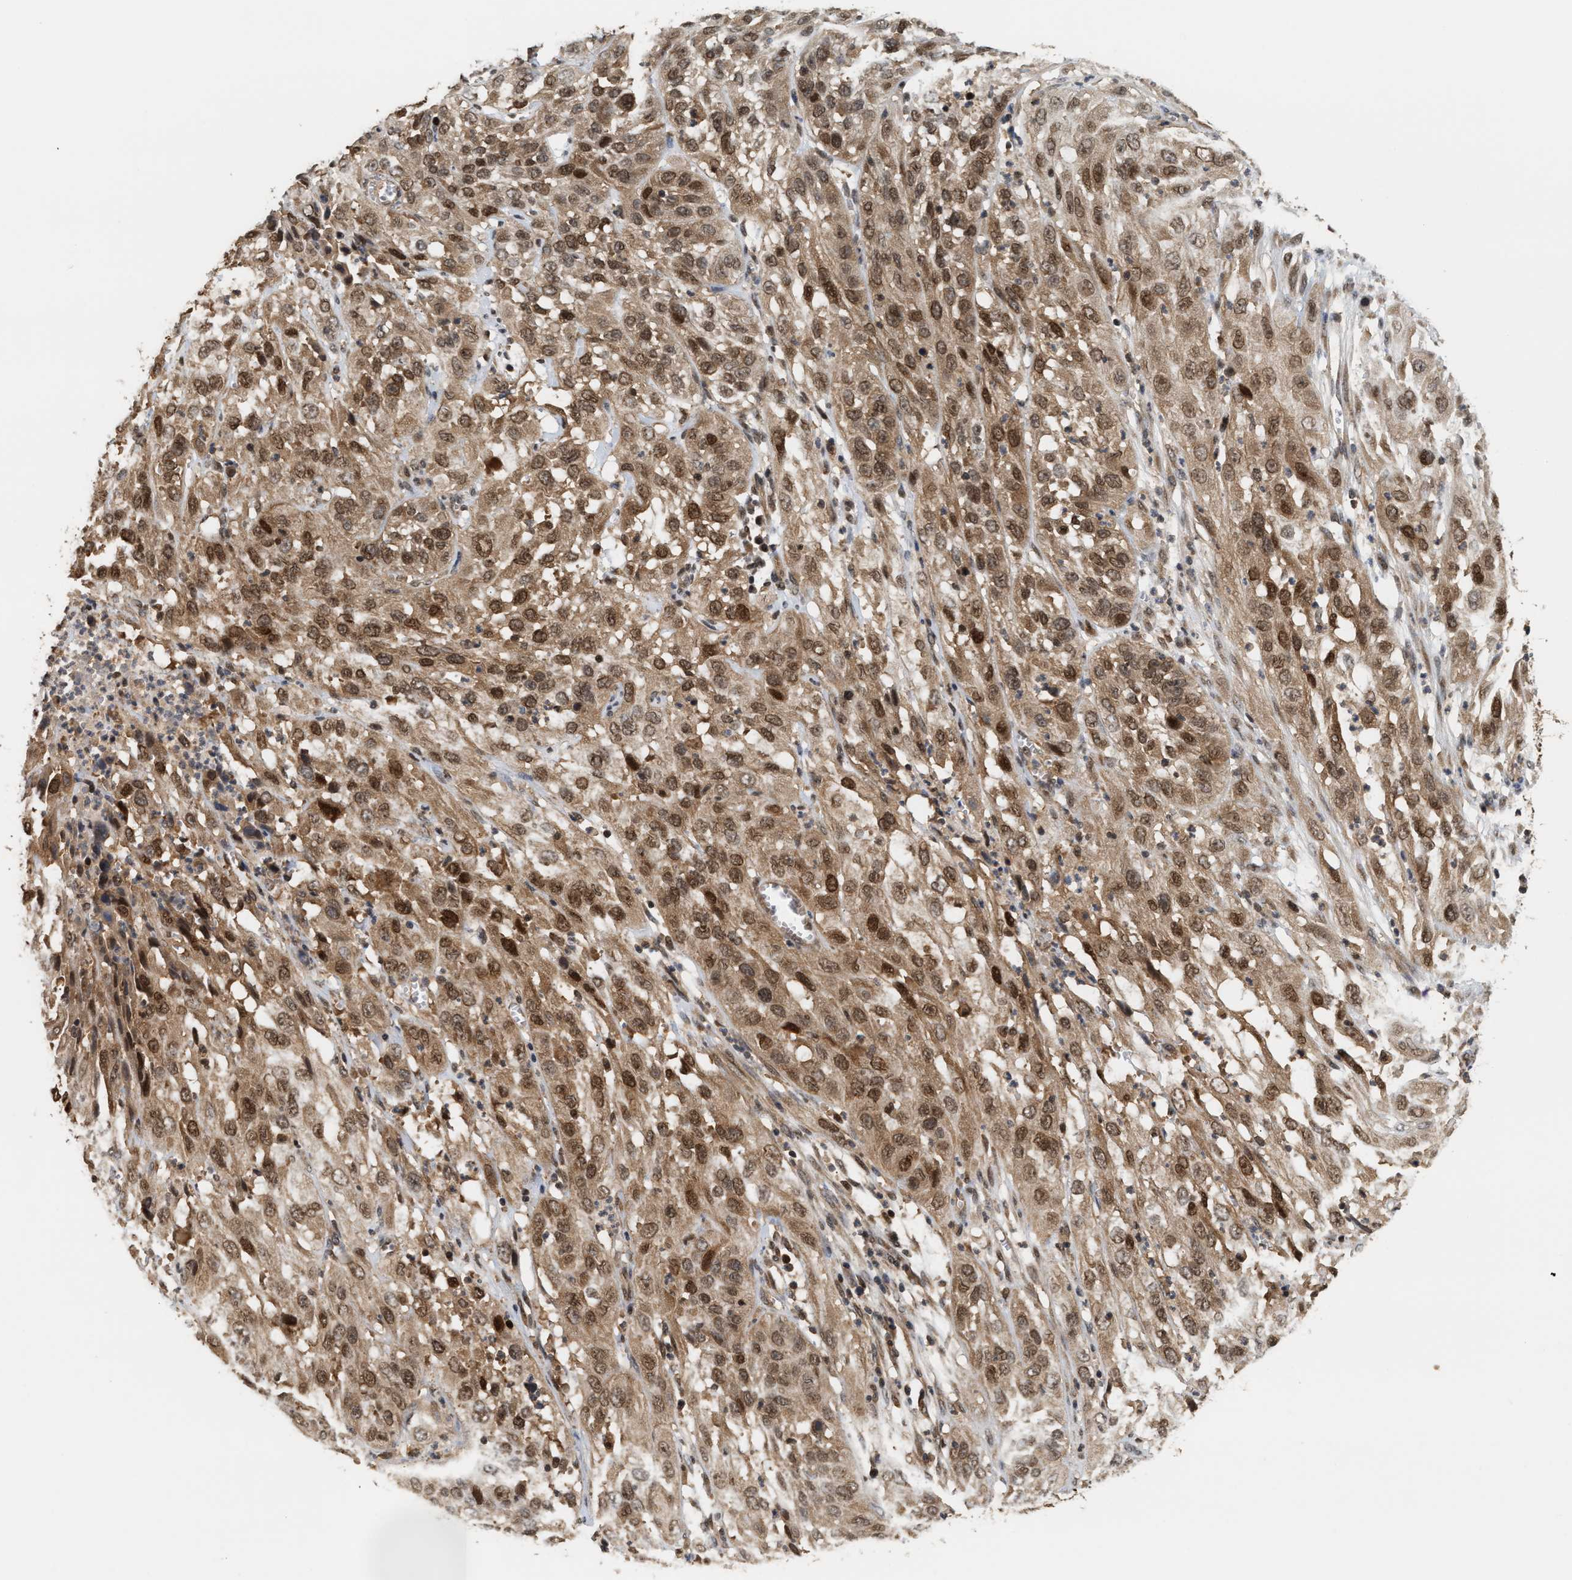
{"staining": {"intensity": "moderate", "quantity": ">75%", "location": "cytoplasmic/membranous,nuclear"}, "tissue": "cervical cancer", "cell_type": "Tumor cells", "image_type": "cancer", "snomed": [{"axis": "morphology", "description": "Squamous cell carcinoma, NOS"}, {"axis": "topography", "description": "Cervix"}], "caption": "Protein expression analysis of human cervical squamous cell carcinoma reveals moderate cytoplasmic/membranous and nuclear staining in about >75% of tumor cells.", "gene": "ABHD5", "patient": {"sex": "female", "age": 32}}